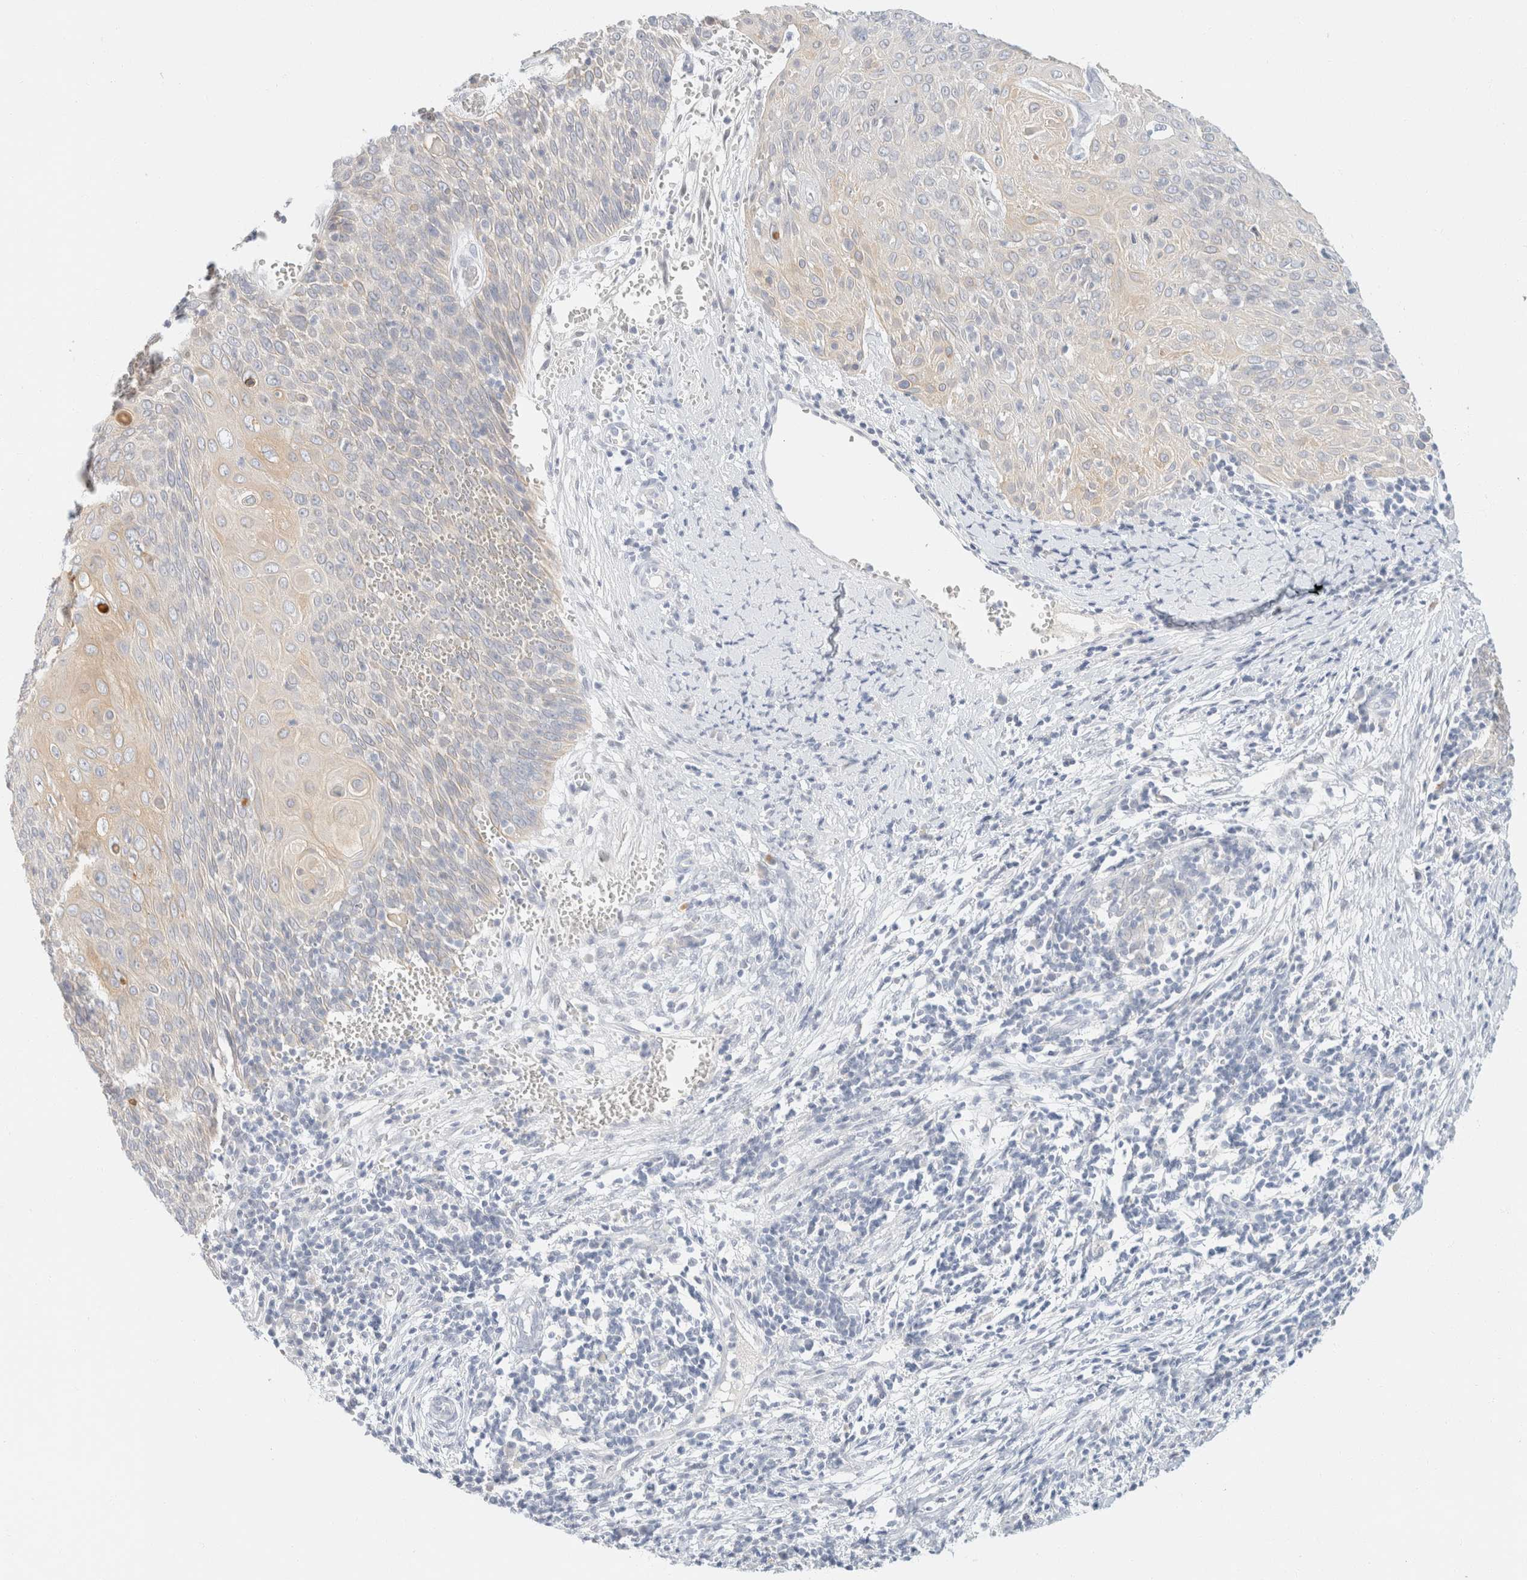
{"staining": {"intensity": "weak", "quantity": "25%-75%", "location": "cytoplasmic/membranous"}, "tissue": "cervical cancer", "cell_type": "Tumor cells", "image_type": "cancer", "snomed": [{"axis": "morphology", "description": "Squamous cell carcinoma, NOS"}, {"axis": "topography", "description": "Cervix"}], "caption": "This photomicrograph reveals immunohistochemistry (IHC) staining of cervical cancer, with low weak cytoplasmic/membranous positivity in approximately 25%-75% of tumor cells.", "gene": "KRT20", "patient": {"sex": "female", "age": 39}}